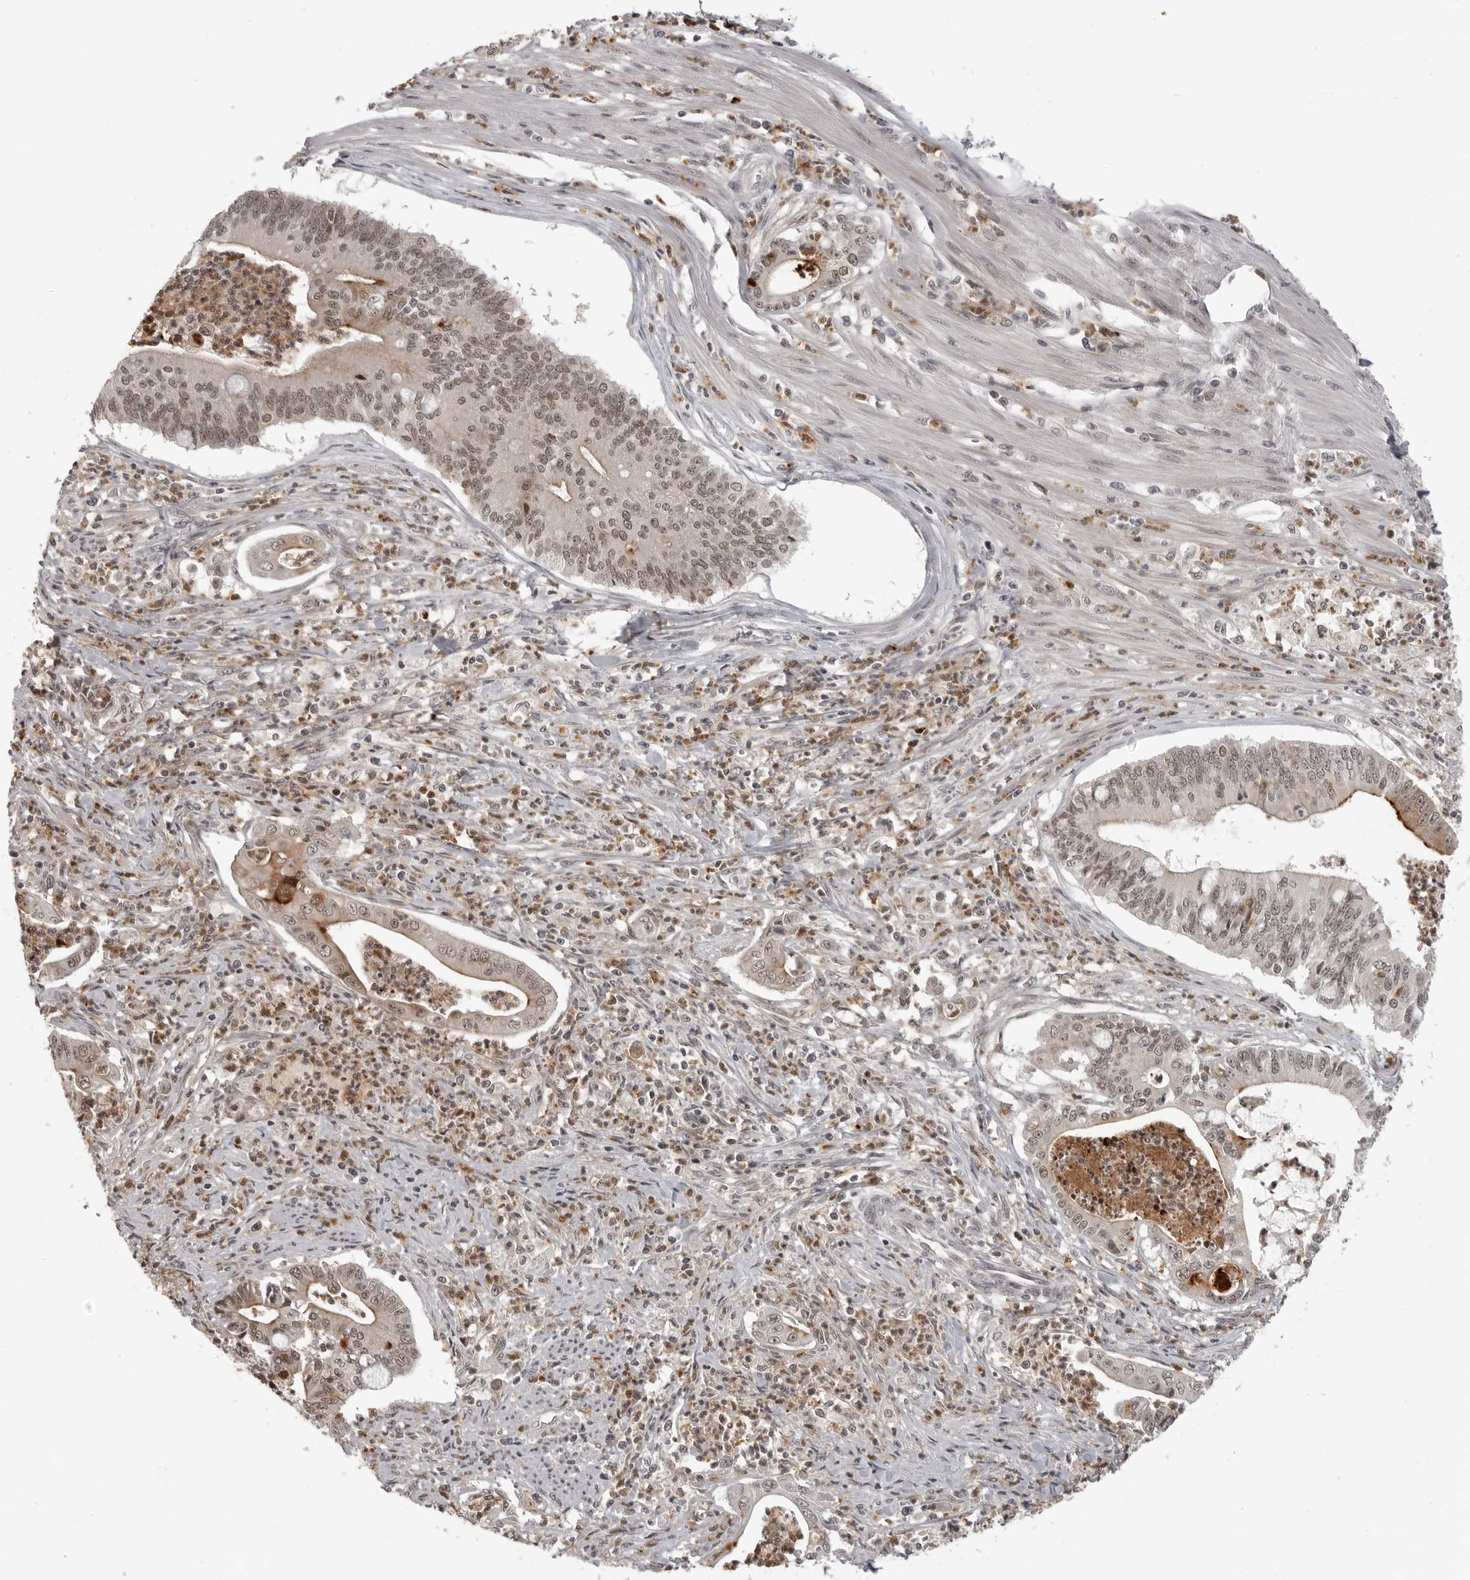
{"staining": {"intensity": "weak", "quantity": ">75%", "location": "cytoplasmic/membranous,nuclear"}, "tissue": "pancreatic cancer", "cell_type": "Tumor cells", "image_type": "cancer", "snomed": [{"axis": "morphology", "description": "Adenocarcinoma, NOS"}, {"axis": "topography", "description": "Pancreas"}], "caption": "Tumor cells display low levels of weak cytoplasmic/membranous and nuclear expression in about >75% of cells in pancreatic adenocarcinoma.", "gene": "PEG3", "patient": {"sex": "male", "age": 69}}